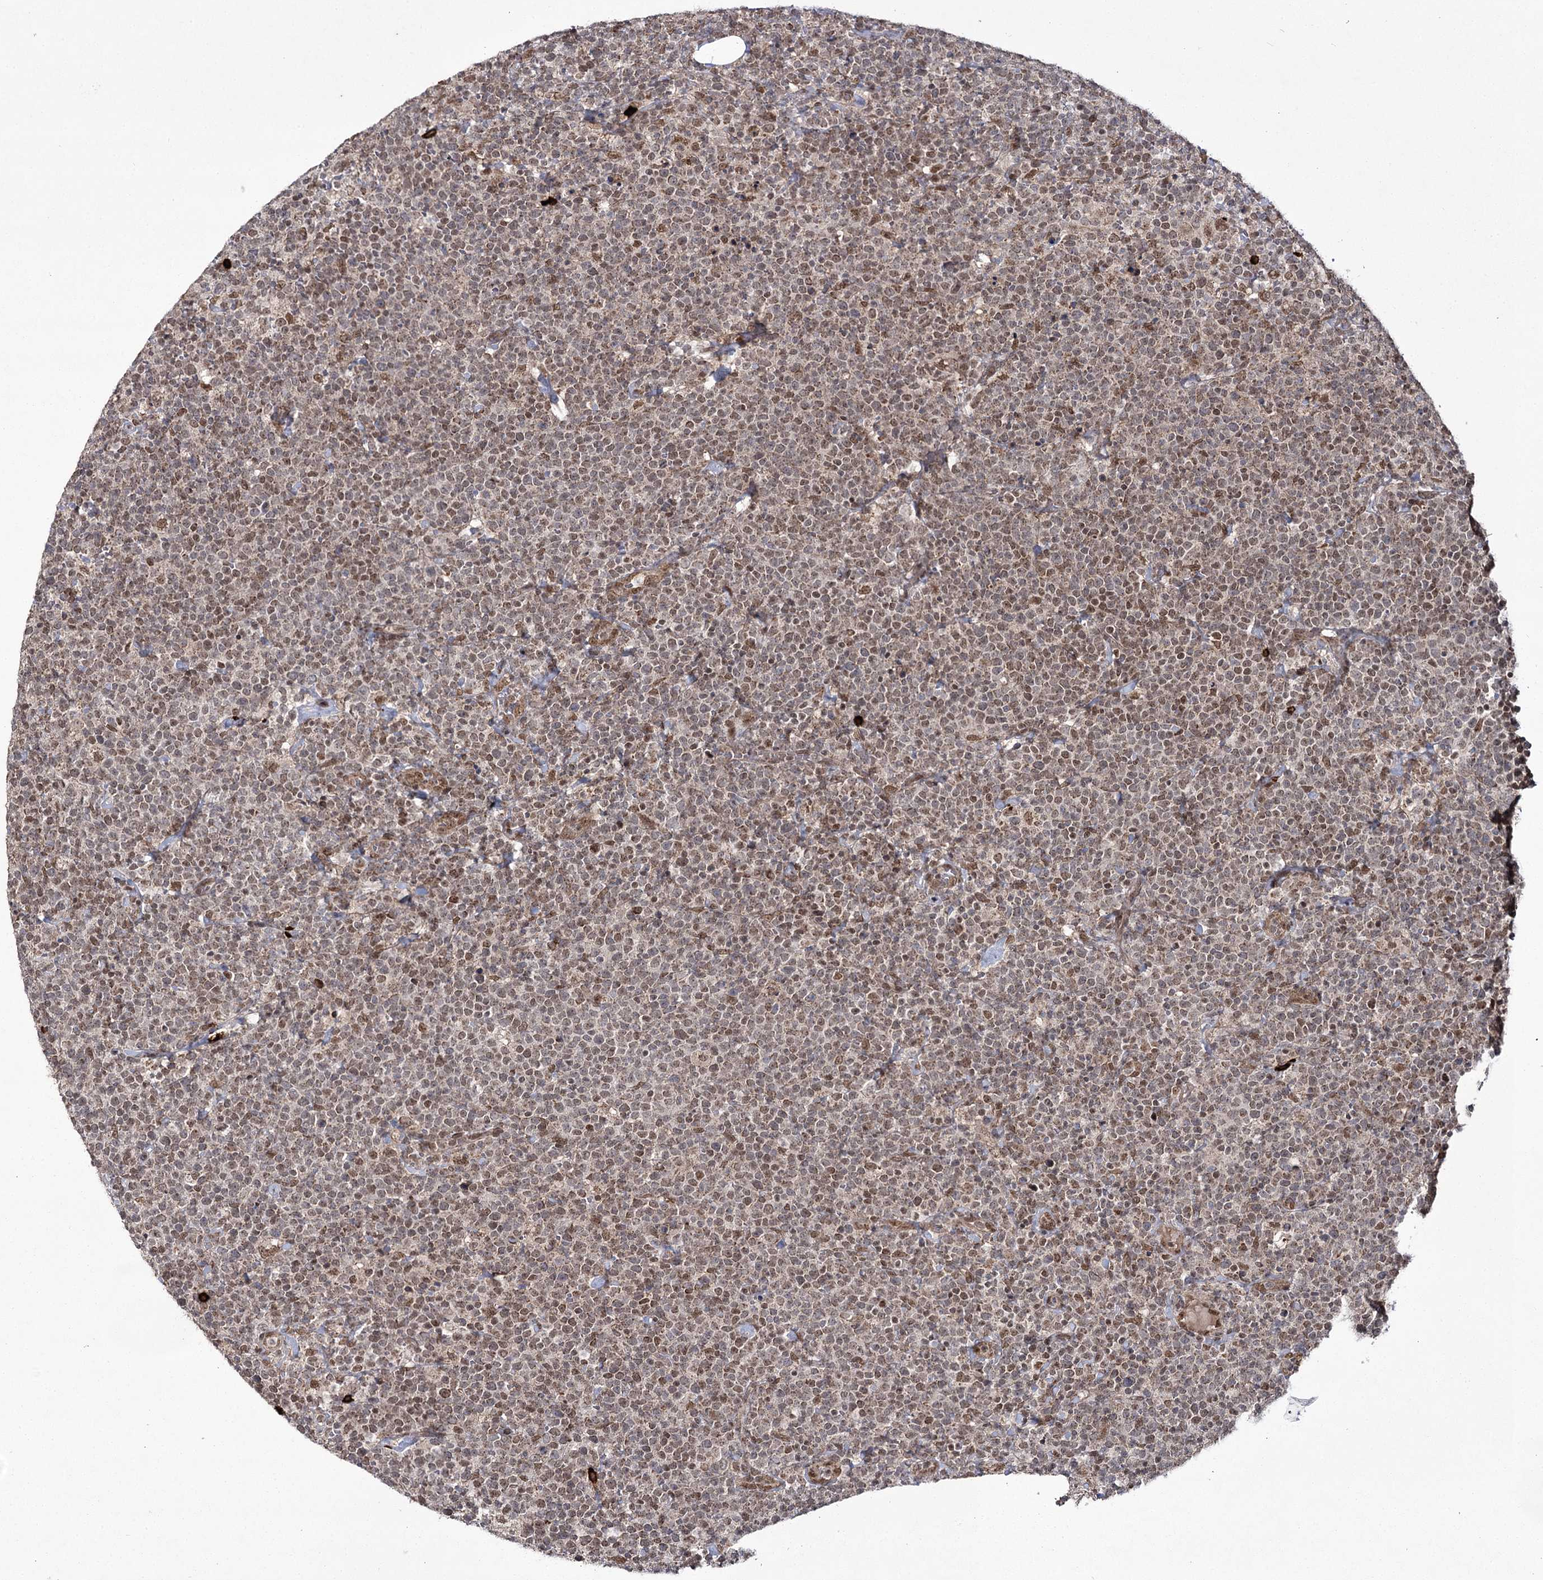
{"staining": {"intensity": "moderate", "quantity": "25%-75%", "location": "nuclear"}, "tissue": "lymphoma", "cell_type": "Tumor cells", "image_type": "cancer", "snomed": [{"axis": "morphology", "description": "Malignant lymphoma, non-Hodgkin's type, High grade"}, {"axis": "topography", "description": "Lymph node"}], "caption": "Approximately 25%-75% of tumor cells in lymphoma demonstrate moderate nuclear protein positivity as visualized by brown immunohistochemical staining.", "gene": "TRNT1", "patient": {"sex": "male", "age": 61}}